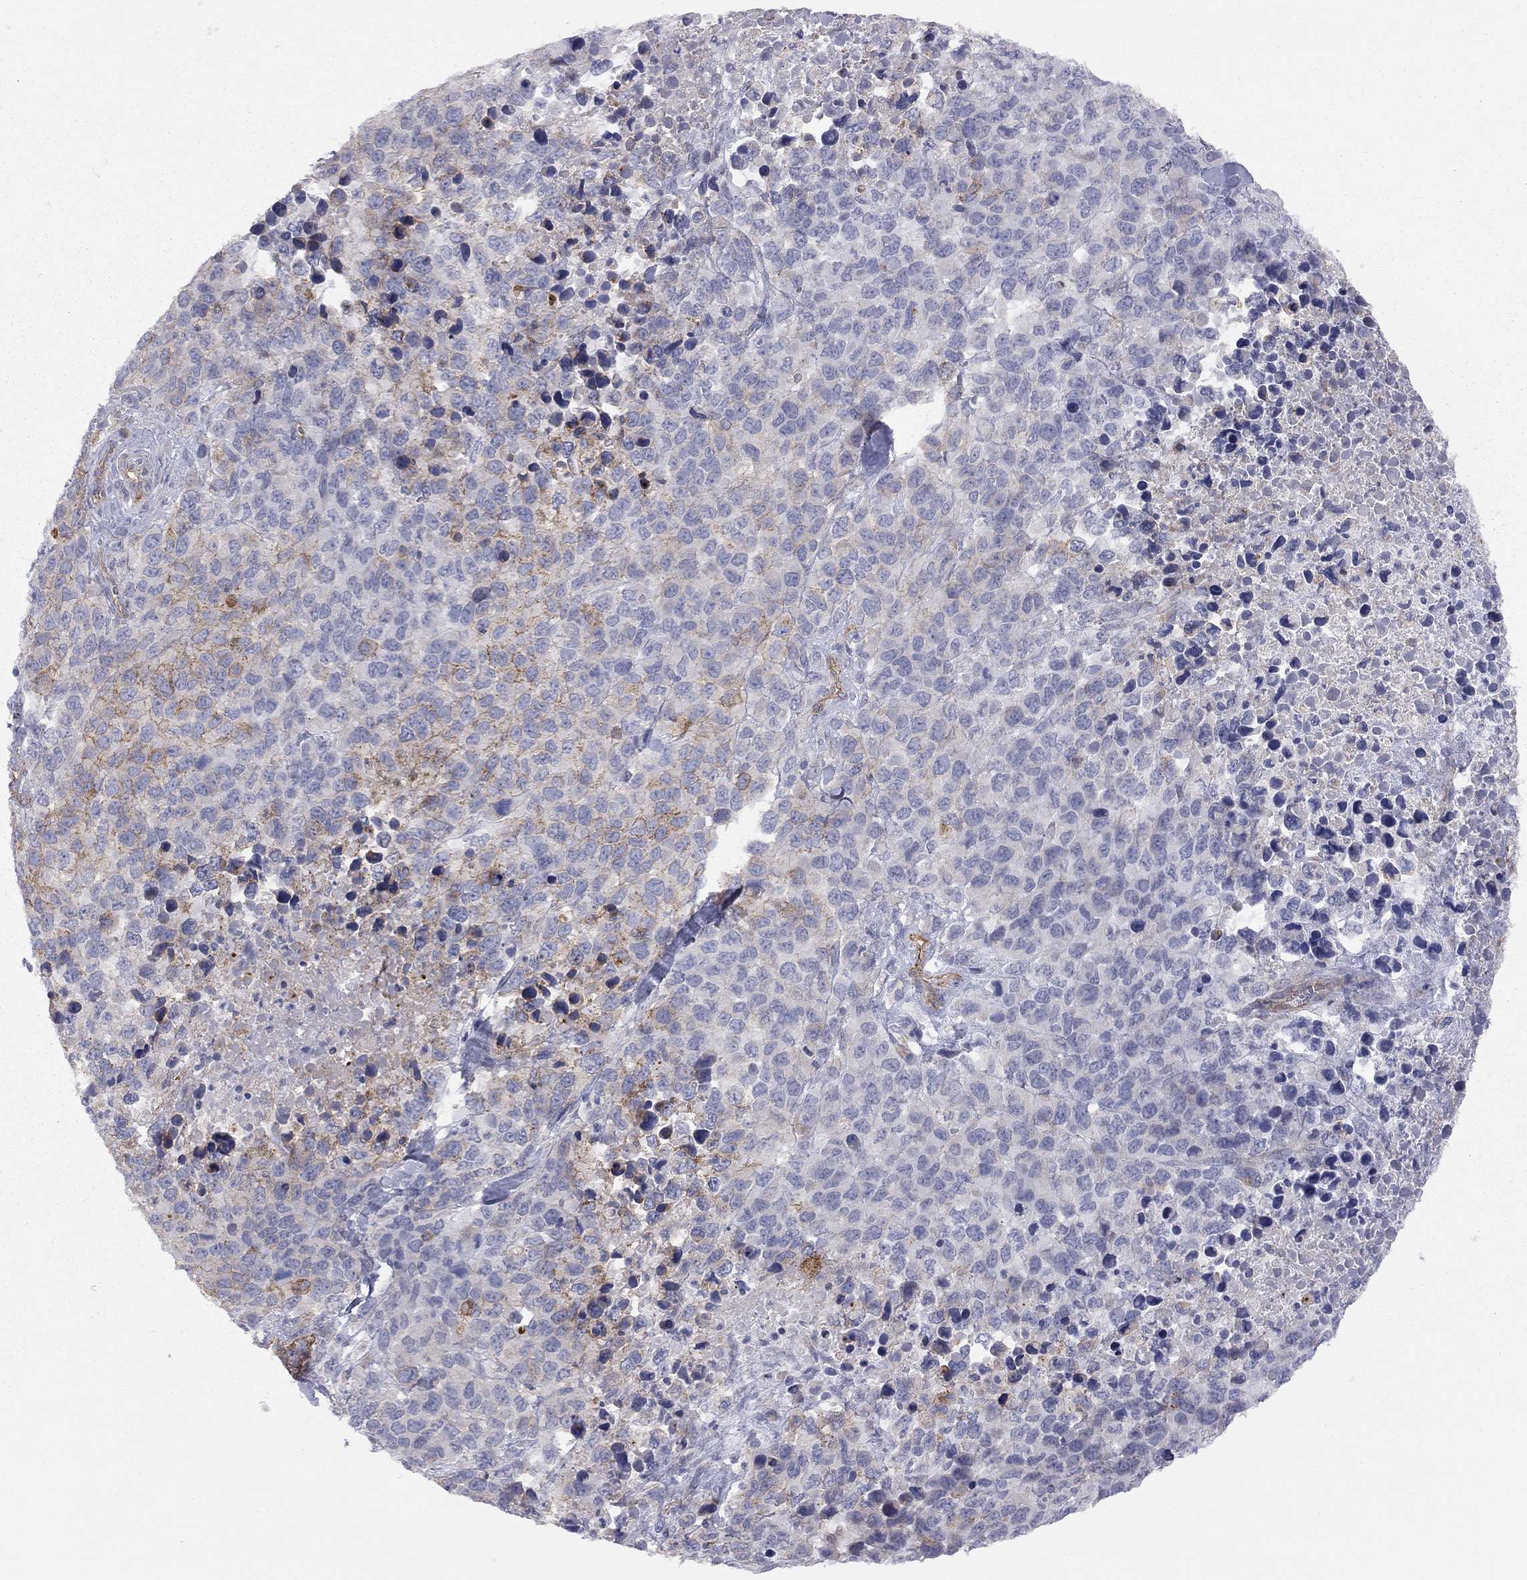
{"staining": {"intensity": "moderate", "quantity": "<25%", "location": "cytoplasmic/membranous"}, "tissue": "melanoma", "cell_type": "Tumor cells", "image_type": "cancer", "snomed": [{"axis": "morphology", "description": "Malignant melanoma, Metastatic site"}, {"axis": "topography", "description": "Skin"}], "caption": "Protein staining by immunohistochemistry exhibits moderate cytoplasmic/membranous expression in approximately <25% of tumor cells in malignant melanoma (metastatic site).", "gene": "GPRC5B", "patient": {"sex": "male", "age": 84}}